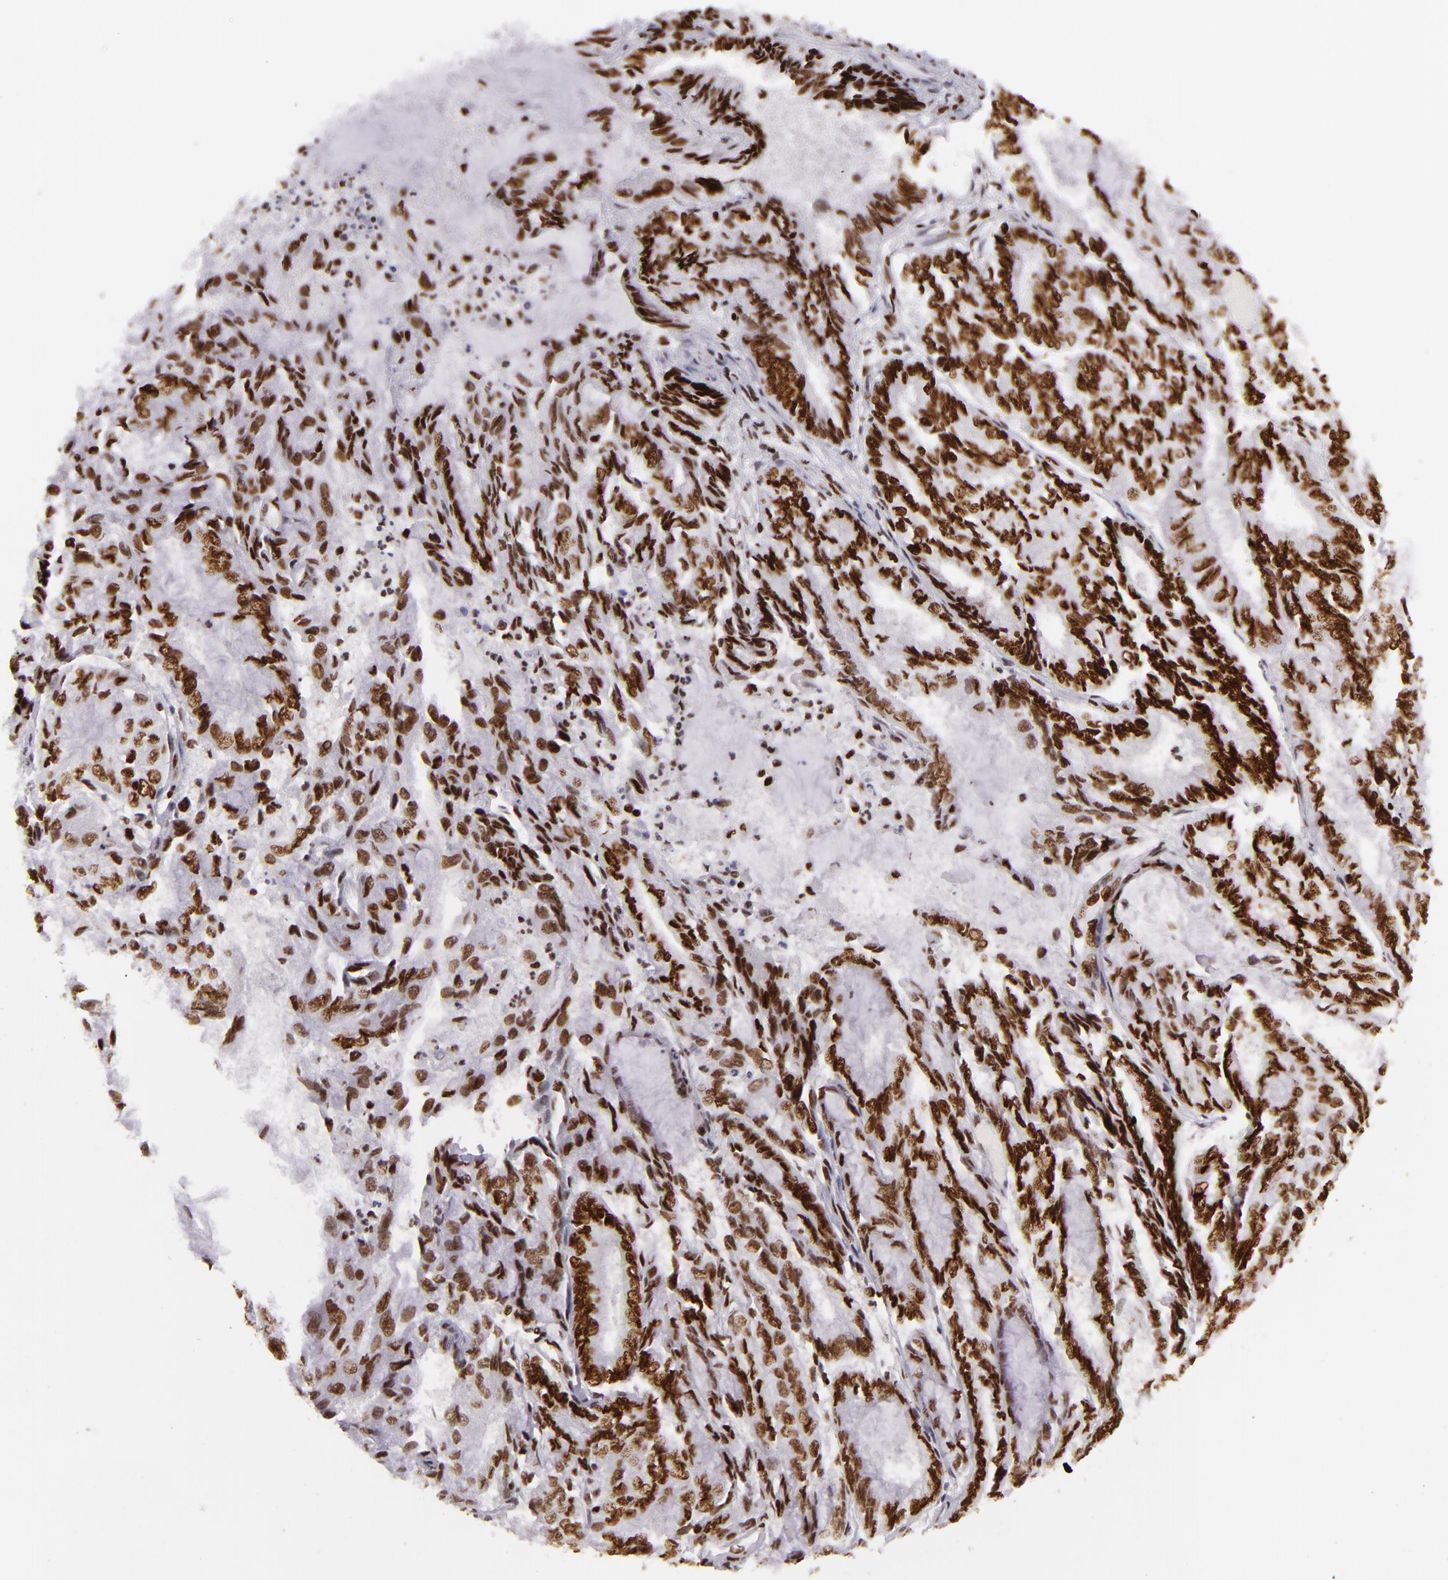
{"staining": {"intensity": "strong", "quantity": ">75%", "location": "nuclear"}, "tissue": "endometrial cancer", "cell_type": "Tumor cells", "image_type": "cancer", "snomed": [{"axis": "morphology", "description": "Adenocarcinoma, NOS"}, {"axis": "topography", "description": "Endometrium"}], "caption": "Strong nuclear protein staining is present in about >75% of tumor cells in endometrial adenocarcinoma.", "gene": "SAFB", "patient": {"sex": "female", "age": 59}}